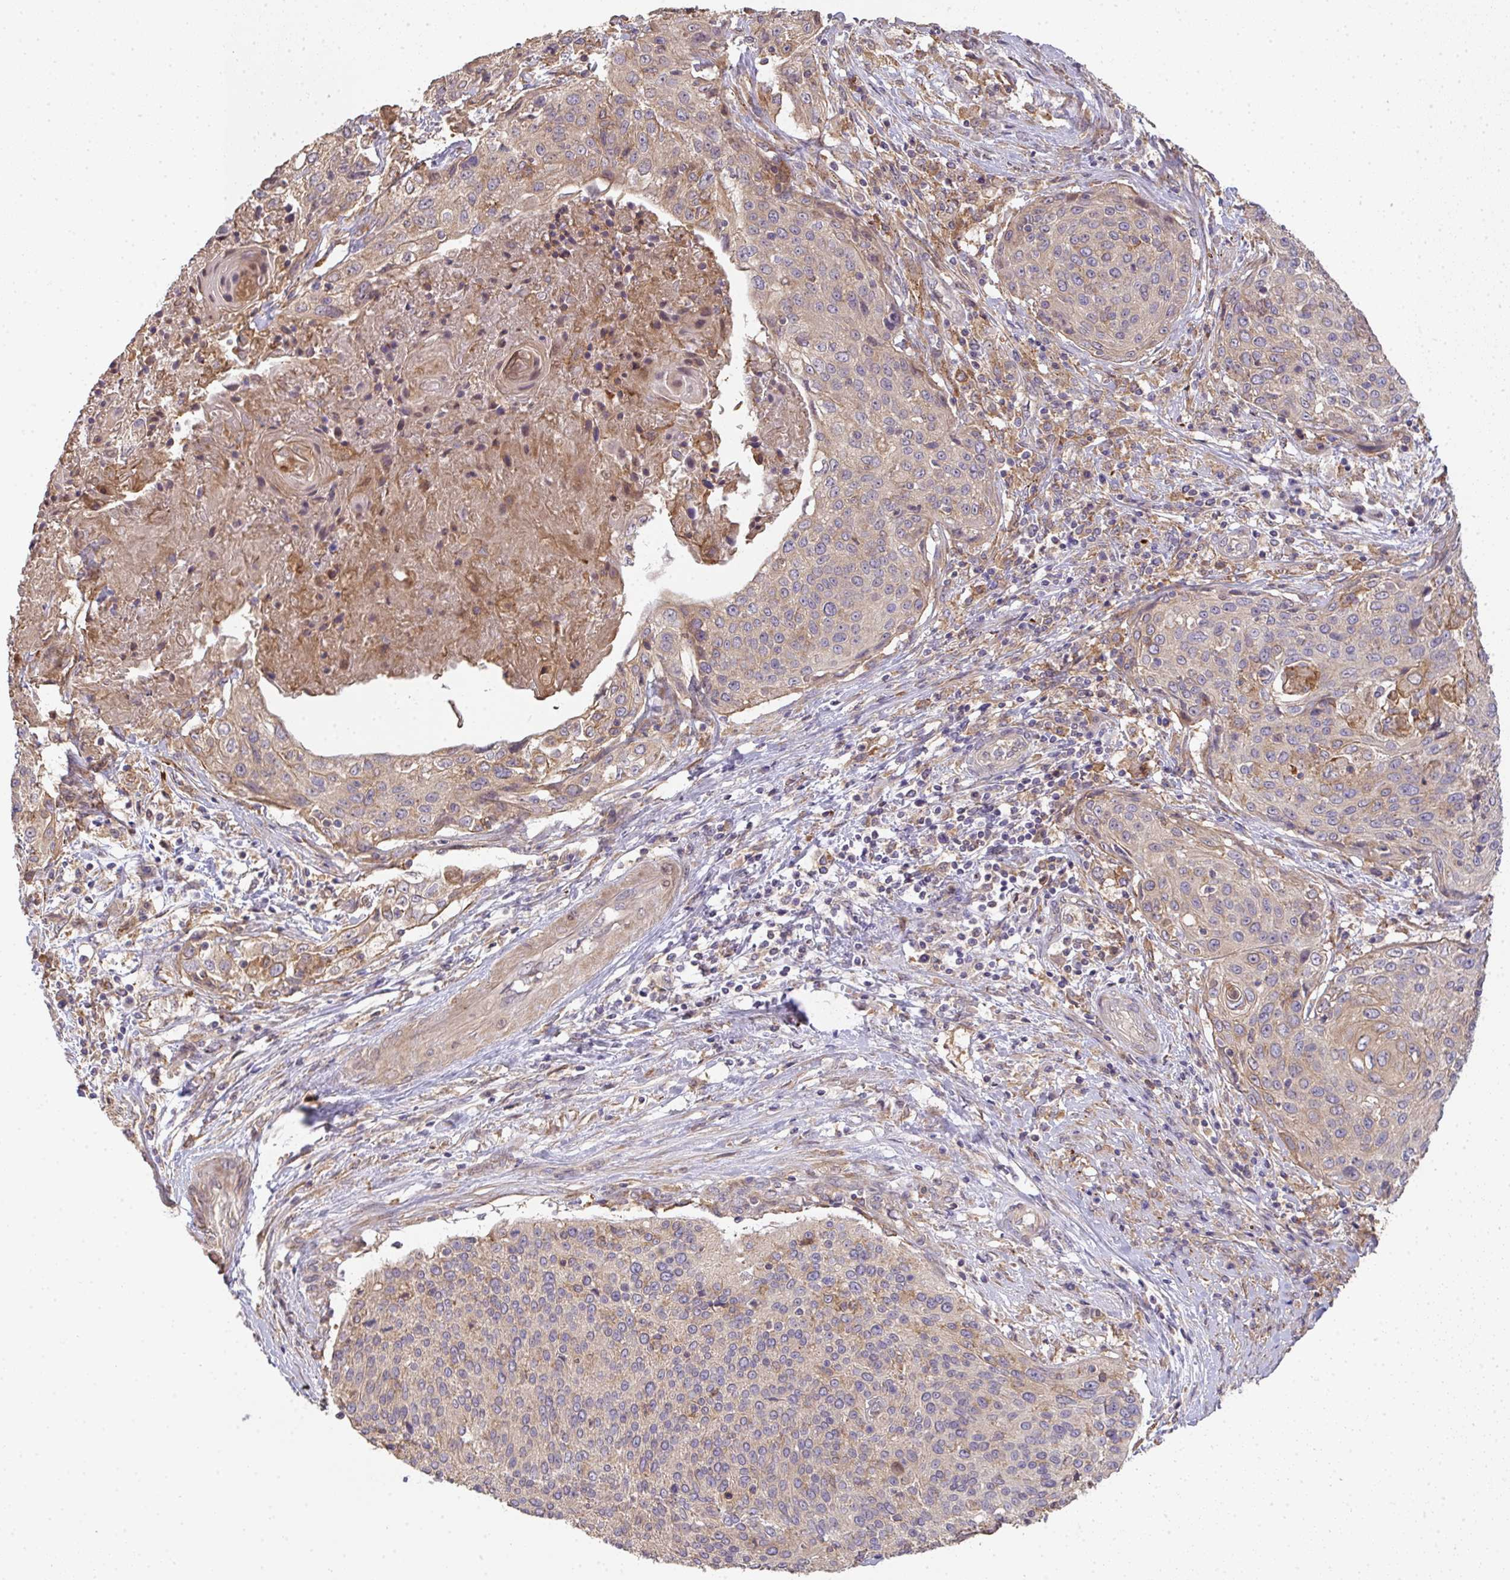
{"staining": {"intensity": "weak", "quantity": "25%-75%", "location": "cytoplasmic/membranous"}, "tissue": "cervical cancer", "cell_type": "Tumor cells", "image_type": "cancer", "snomed": [{"axis": "morphology", "description": "Squamous cell carcinoma, NOS"}, {"axis": "topography", "description": "Cervix"}], "caption": "An image of cervical cancer stained for a protein displays weak cytoplasmic/membranous brown staining in tumor cells.", "gene": "EEF1AKMT1", "patient": {"sex": "female", "age": 31}}